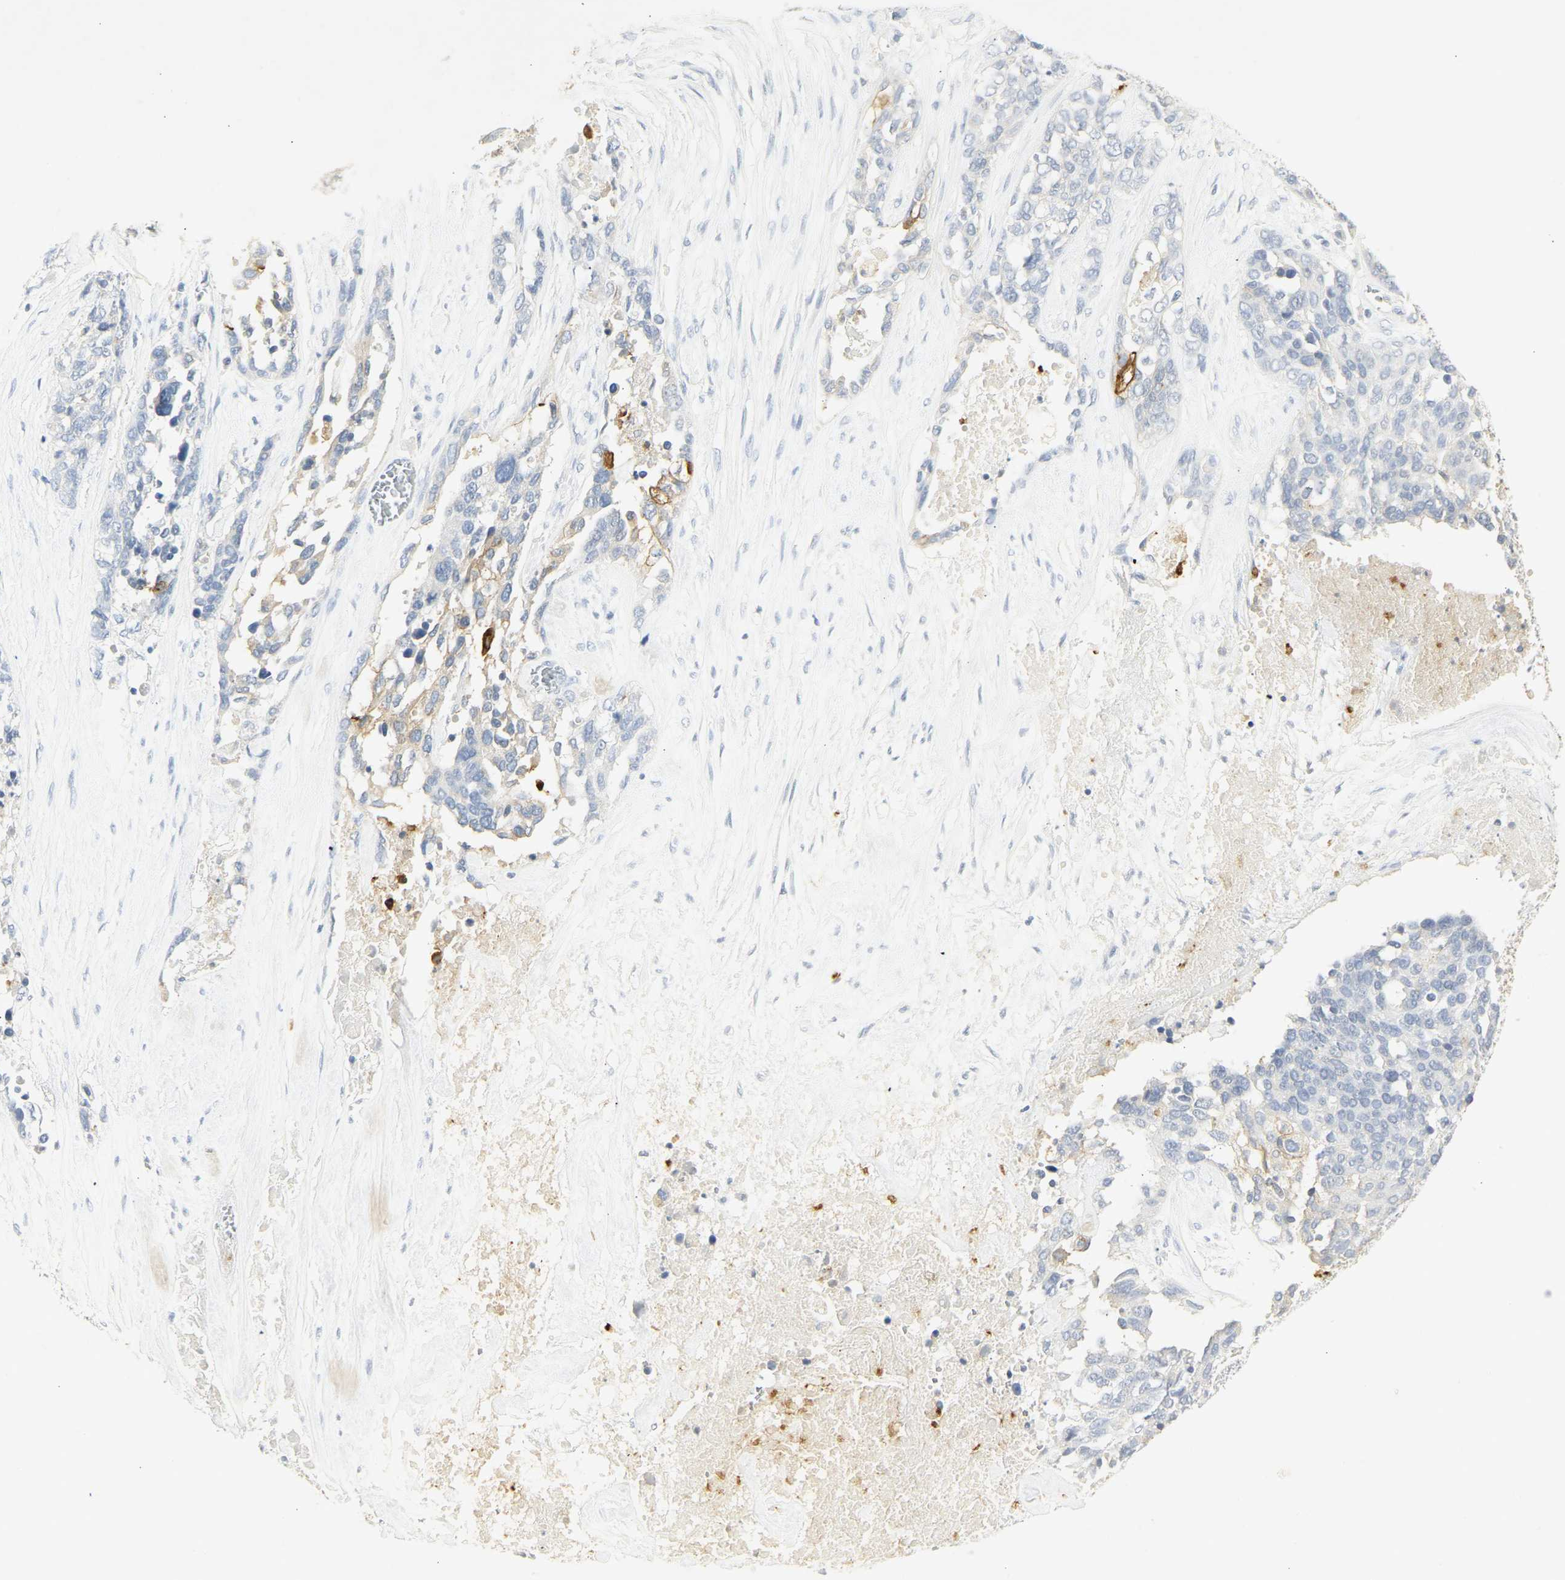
{"staining": {"intensity": "negative", "quantity": "none", "location": "none"}, "tissue": "ovarian cancer", "cell_type": "Tumor cells", "image_type": "cancer", "snomed": [{"axis": "morphology", "description": "Cystadenocarcinoma, serous, NOS"}, {"axis": "topography", "description": "Ovary"}], "caption": "The image exhibits no significant staining in tumor cells of ovarian cancer.", "gene": "CEACAM5", "patient": {"sex": "female", "age": 44}}